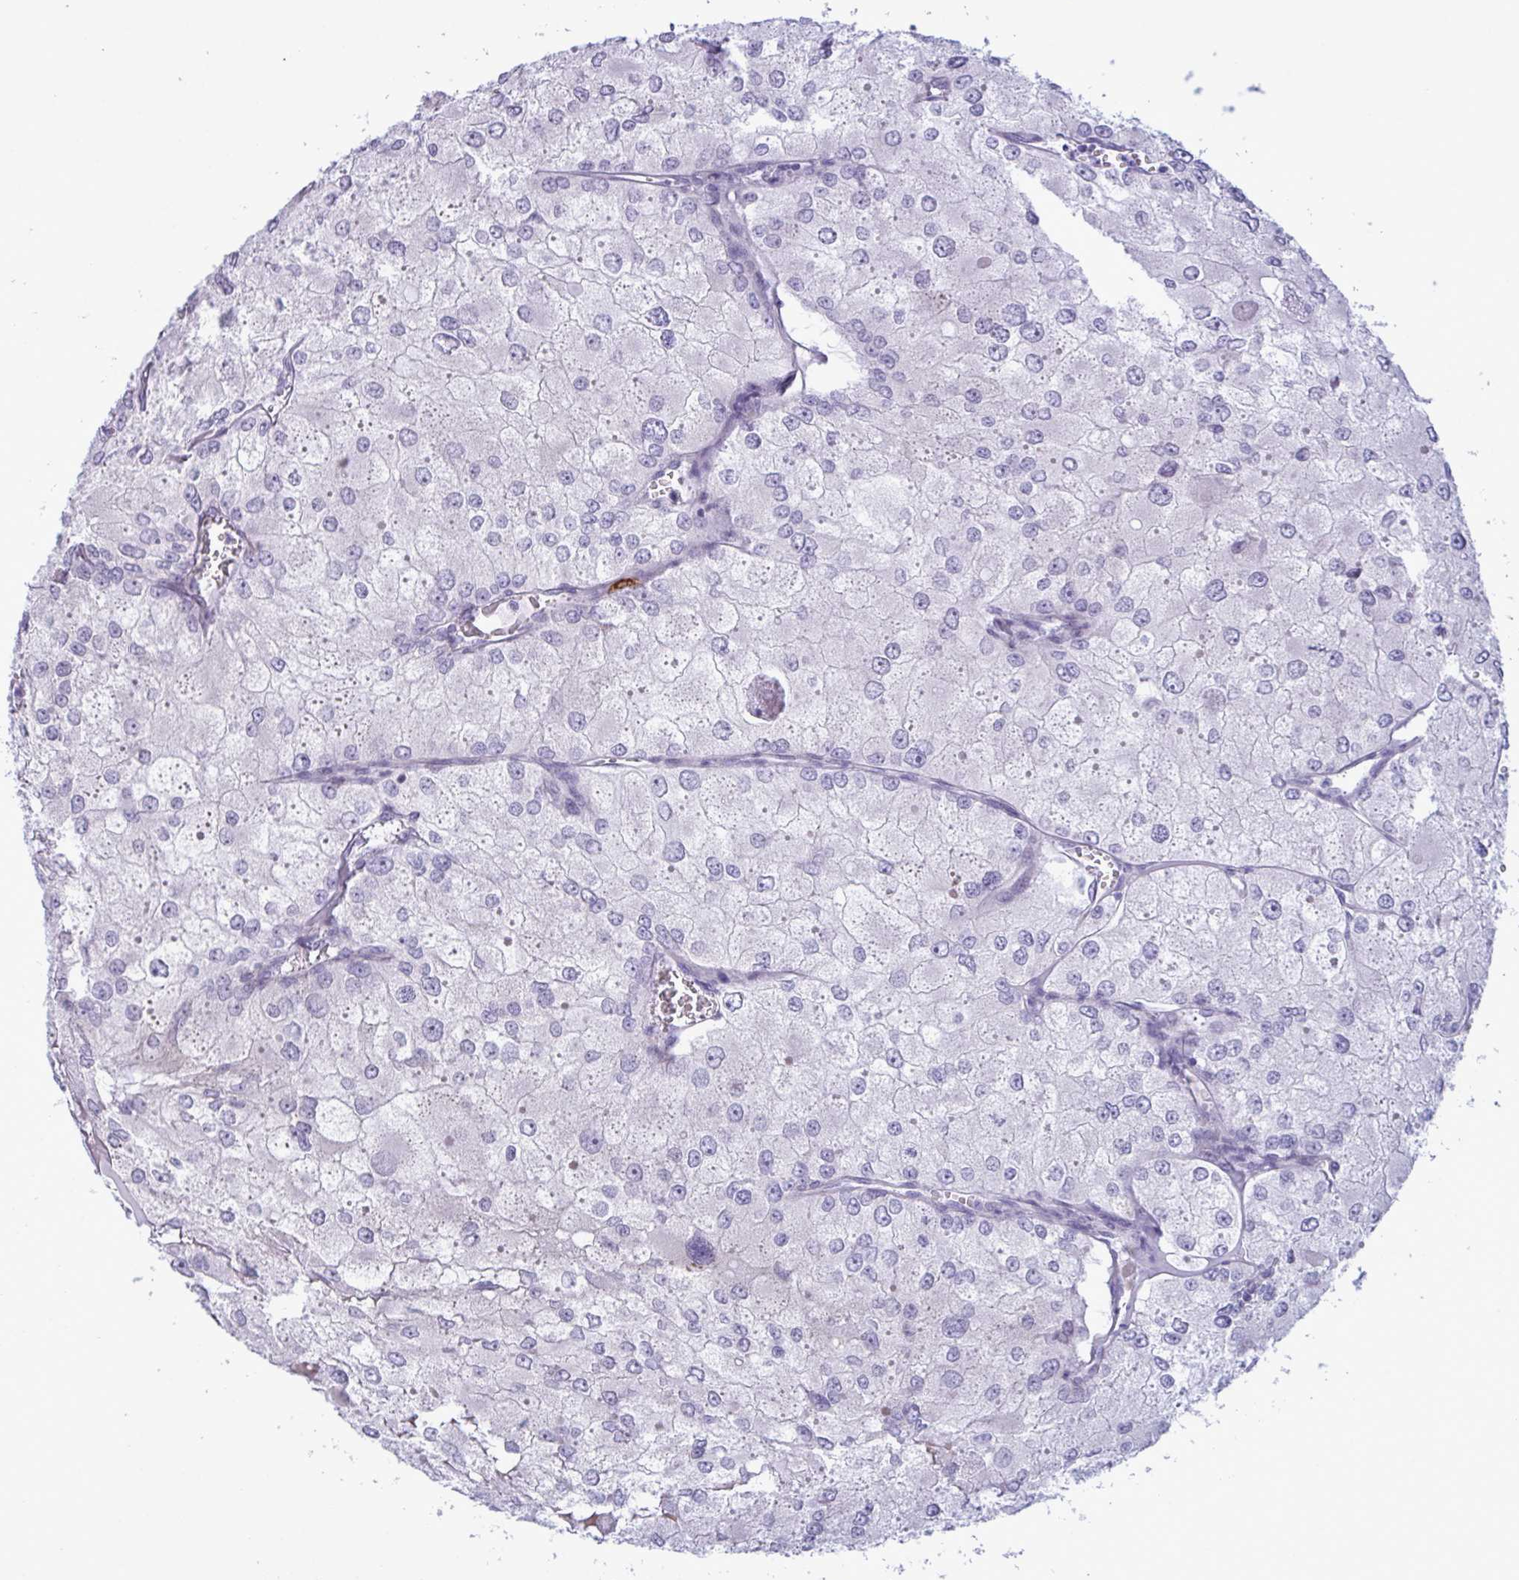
{"staining": {"intensity": "negative", "quantity": "none", "location": "none"}, "tissue": "renal cancer", "cell_type": "Tumor cells", "image_type": "cancer", "snomed": [{"axis": "morphology", "description": "Adenocarcinoma, NOS"}, {"axis": "topography", "description": "Kidney"}], "caption": "High magnification brightfield microscopy of renal cancer stained with DAB (brown) and counterstained with hematoxylin (blue): tumor cells show no significant positivity.", "gene": "ZNF684", "patient": {"sex": "female", "age": 70}}